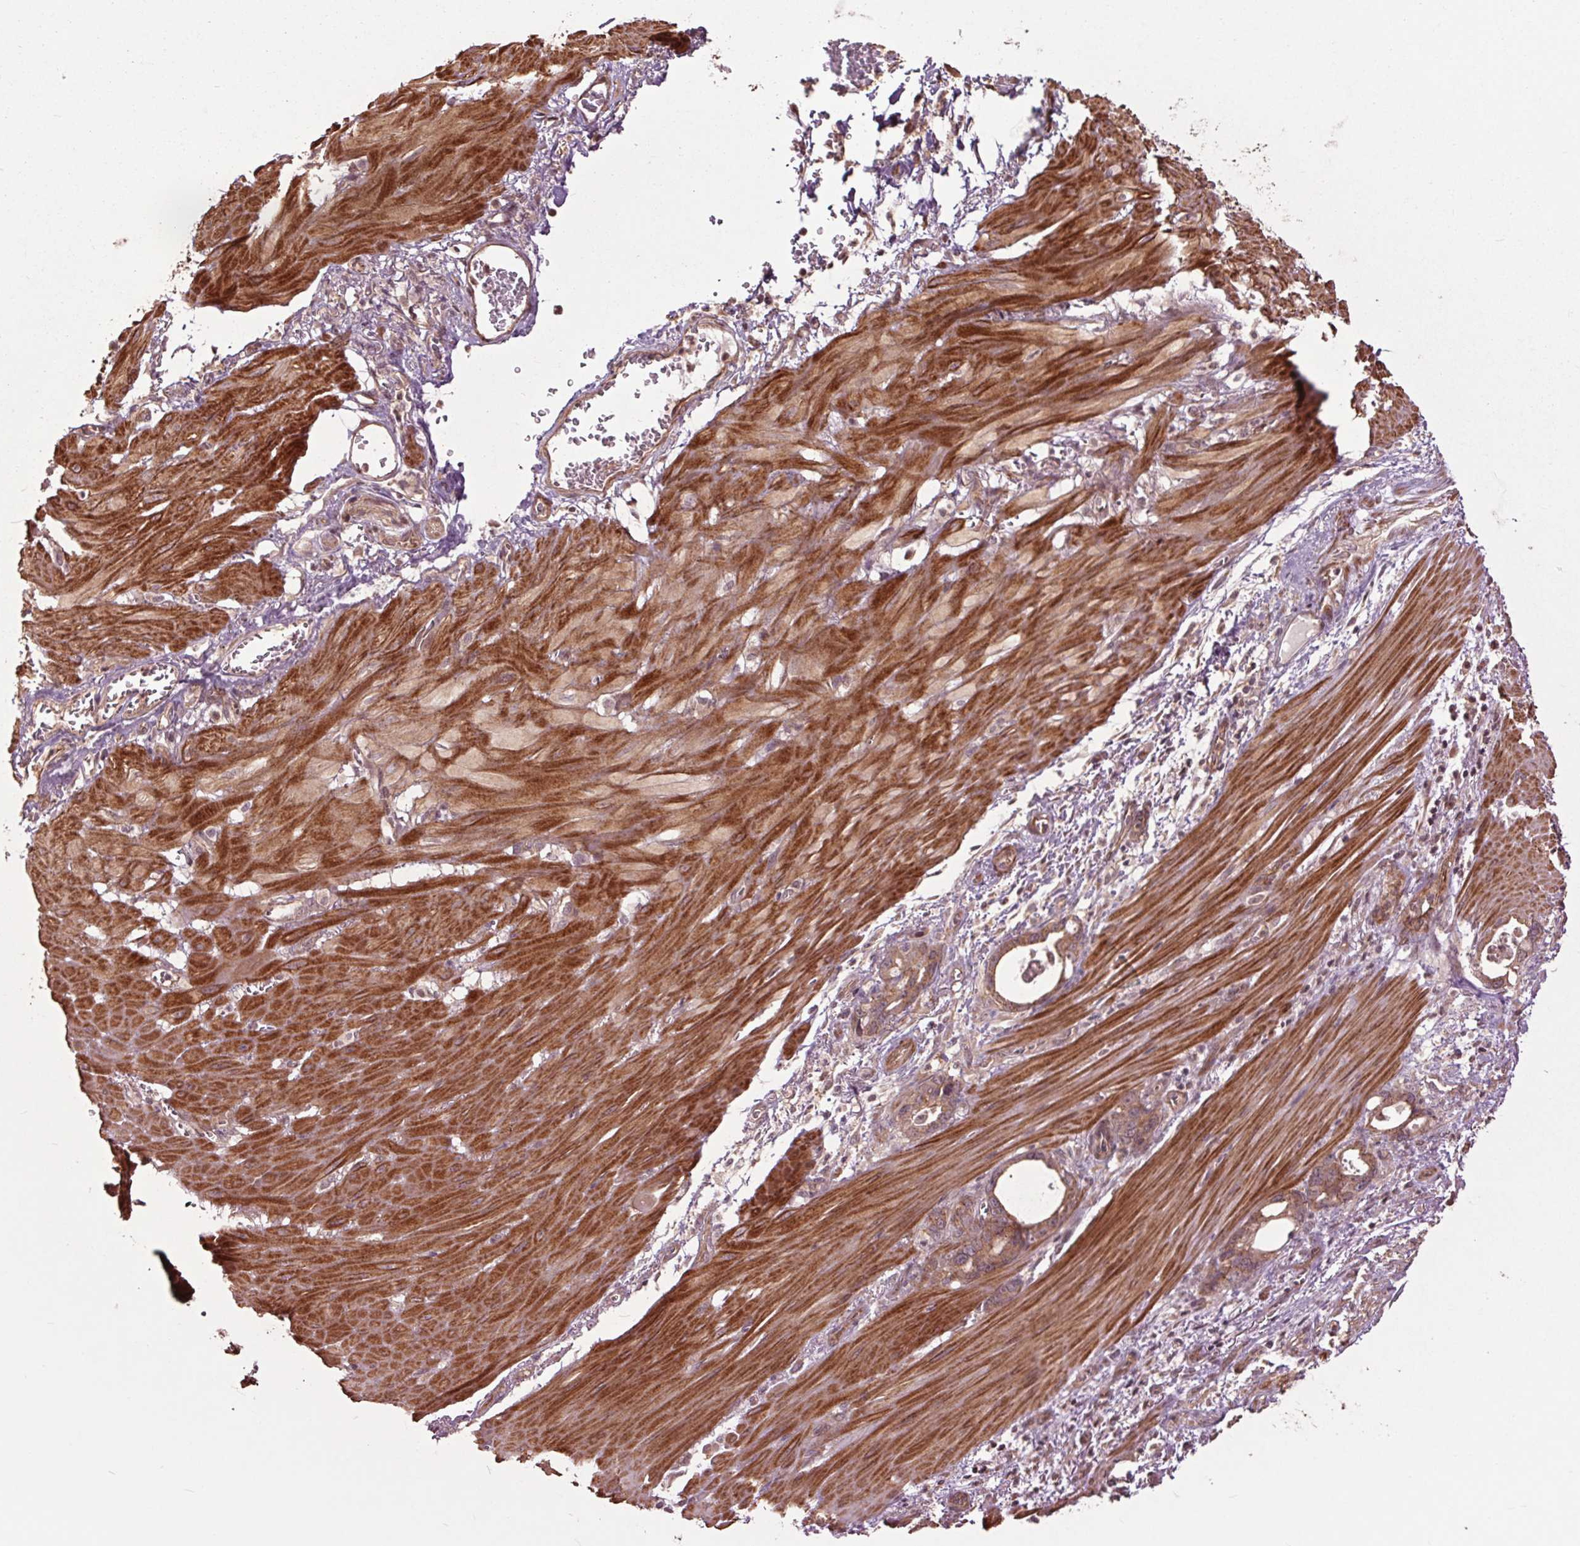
{"staining": {"intensity": "weak", "quantity": ">75%", "location": "cytoplasmic/membranous"}, "tissue": "stomach cancer", "cell_type": "Tumor cells", "image_type": "cancer", "snomed": [{"axis": "morphology", "description": "Normal tissue, NOS"}, {"axis": "morphology", "description": "Adenocarcinoma, NOS"}, {"axis": "topography", "description": "Esophagus"}, {"axis": "topography", "description": "Stomach, upper"}], "caption": "Immunohistochemistry (IHC) photomicrograph of stomach cancer stained for a protein (brown), which reveals low levels of weak cytoplasmic/membranous positivity in about >75% of tumor cells.", "gene": "CEP95", "patient": {"sex": "male", "age": 74}}